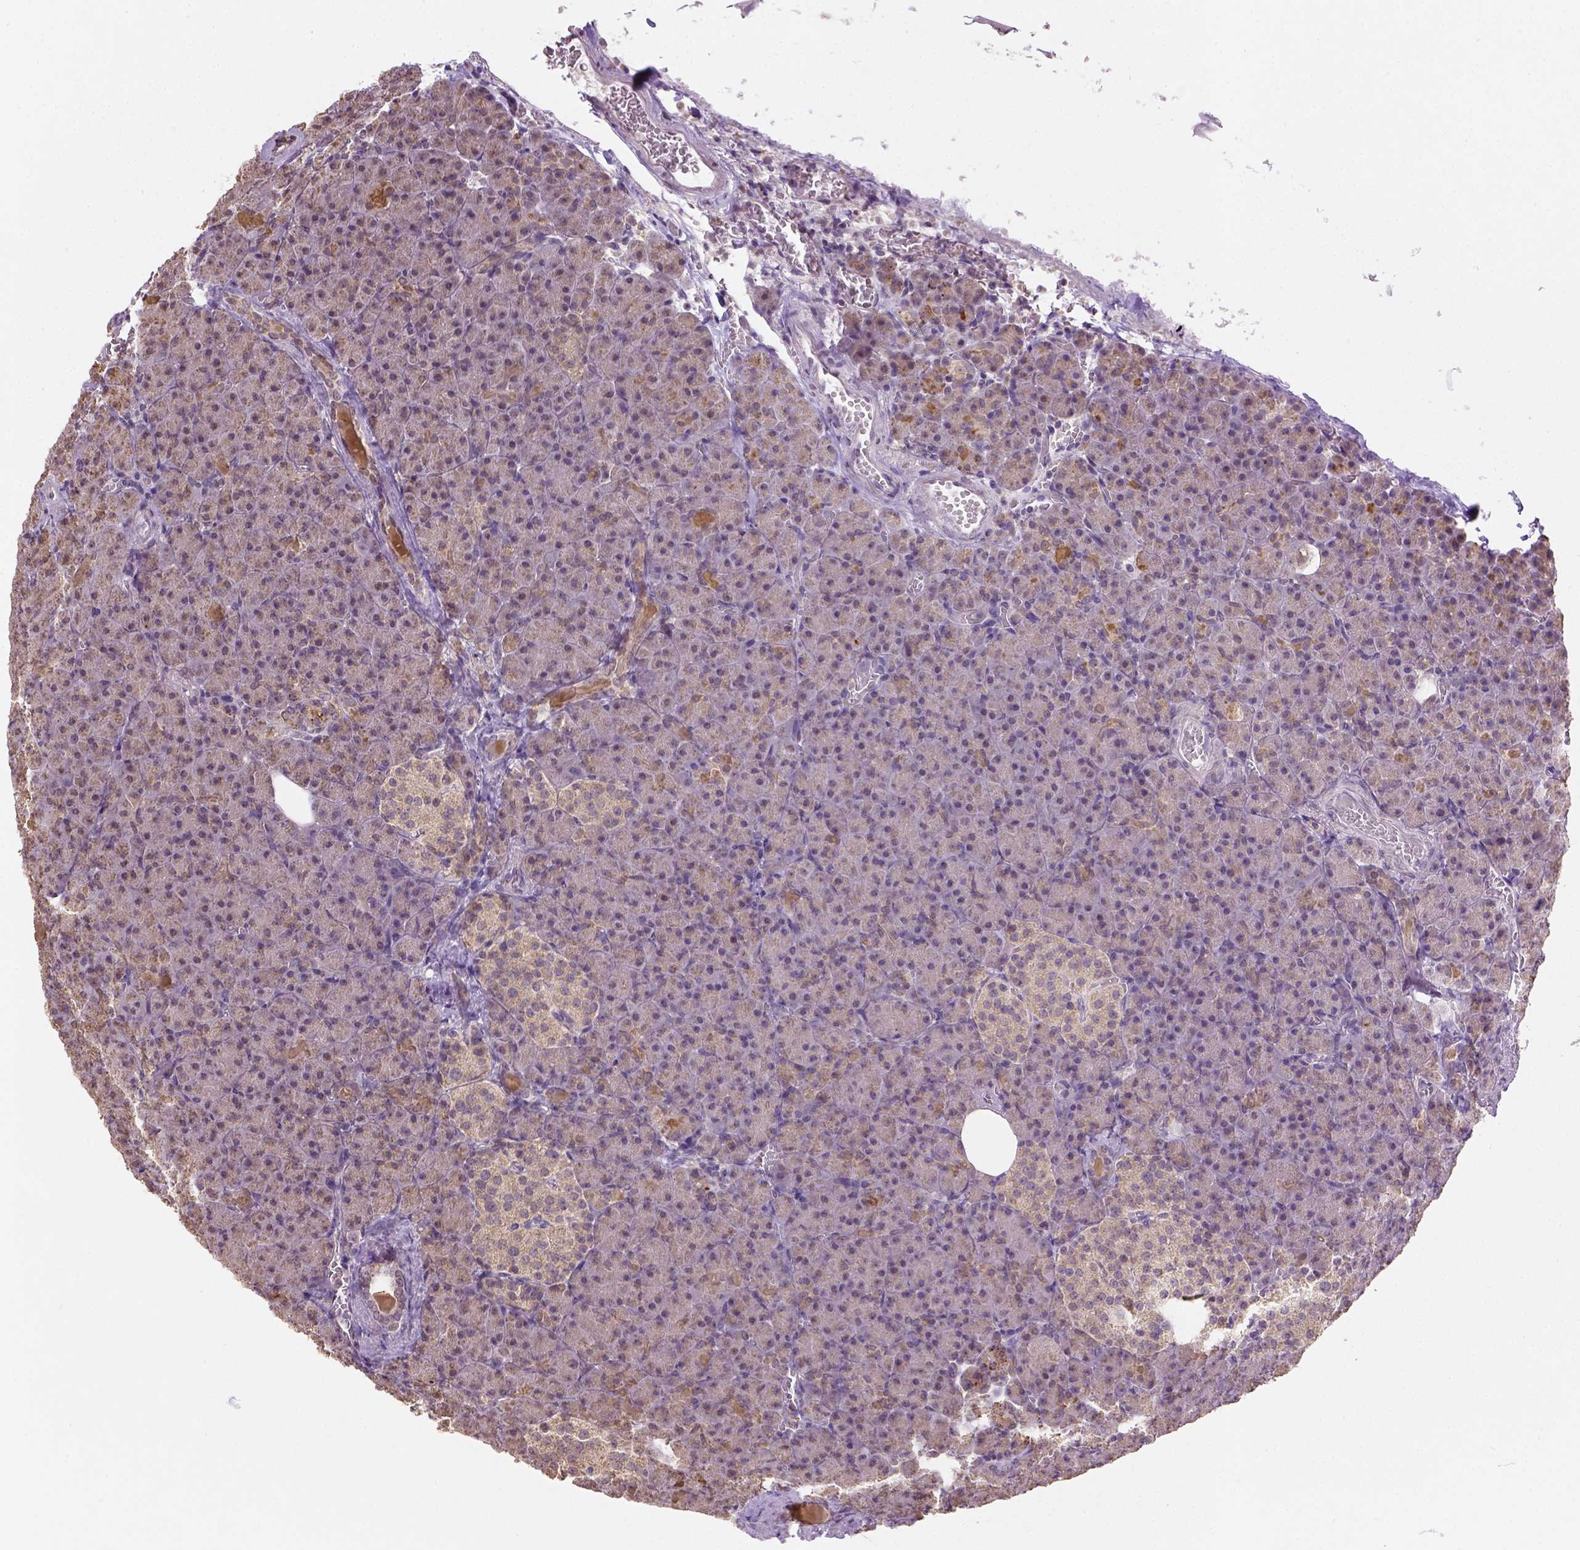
{"staining": {"intensity": "moderate", "quantity": ">75%", "location": "cytoplasmic/membranous"}, "tissue": "pancreas", "cell_type": "Exocrine glandular cells", "image_type": "normal", "snomed": [{"axis": "morphology", "description": "Normal tissue, NOS"}, {"axis": "topography", "description": "Pancreas"}], "caption": "Approximately >75% of exocrine glandular cells in benign human pancreas reveal moderate cytoplasmic/membranous protein positivity as visualized by brown immunohistochemical staining.", "gene": "NUDT10", "patient": {"sex": "female", "age": 74}}